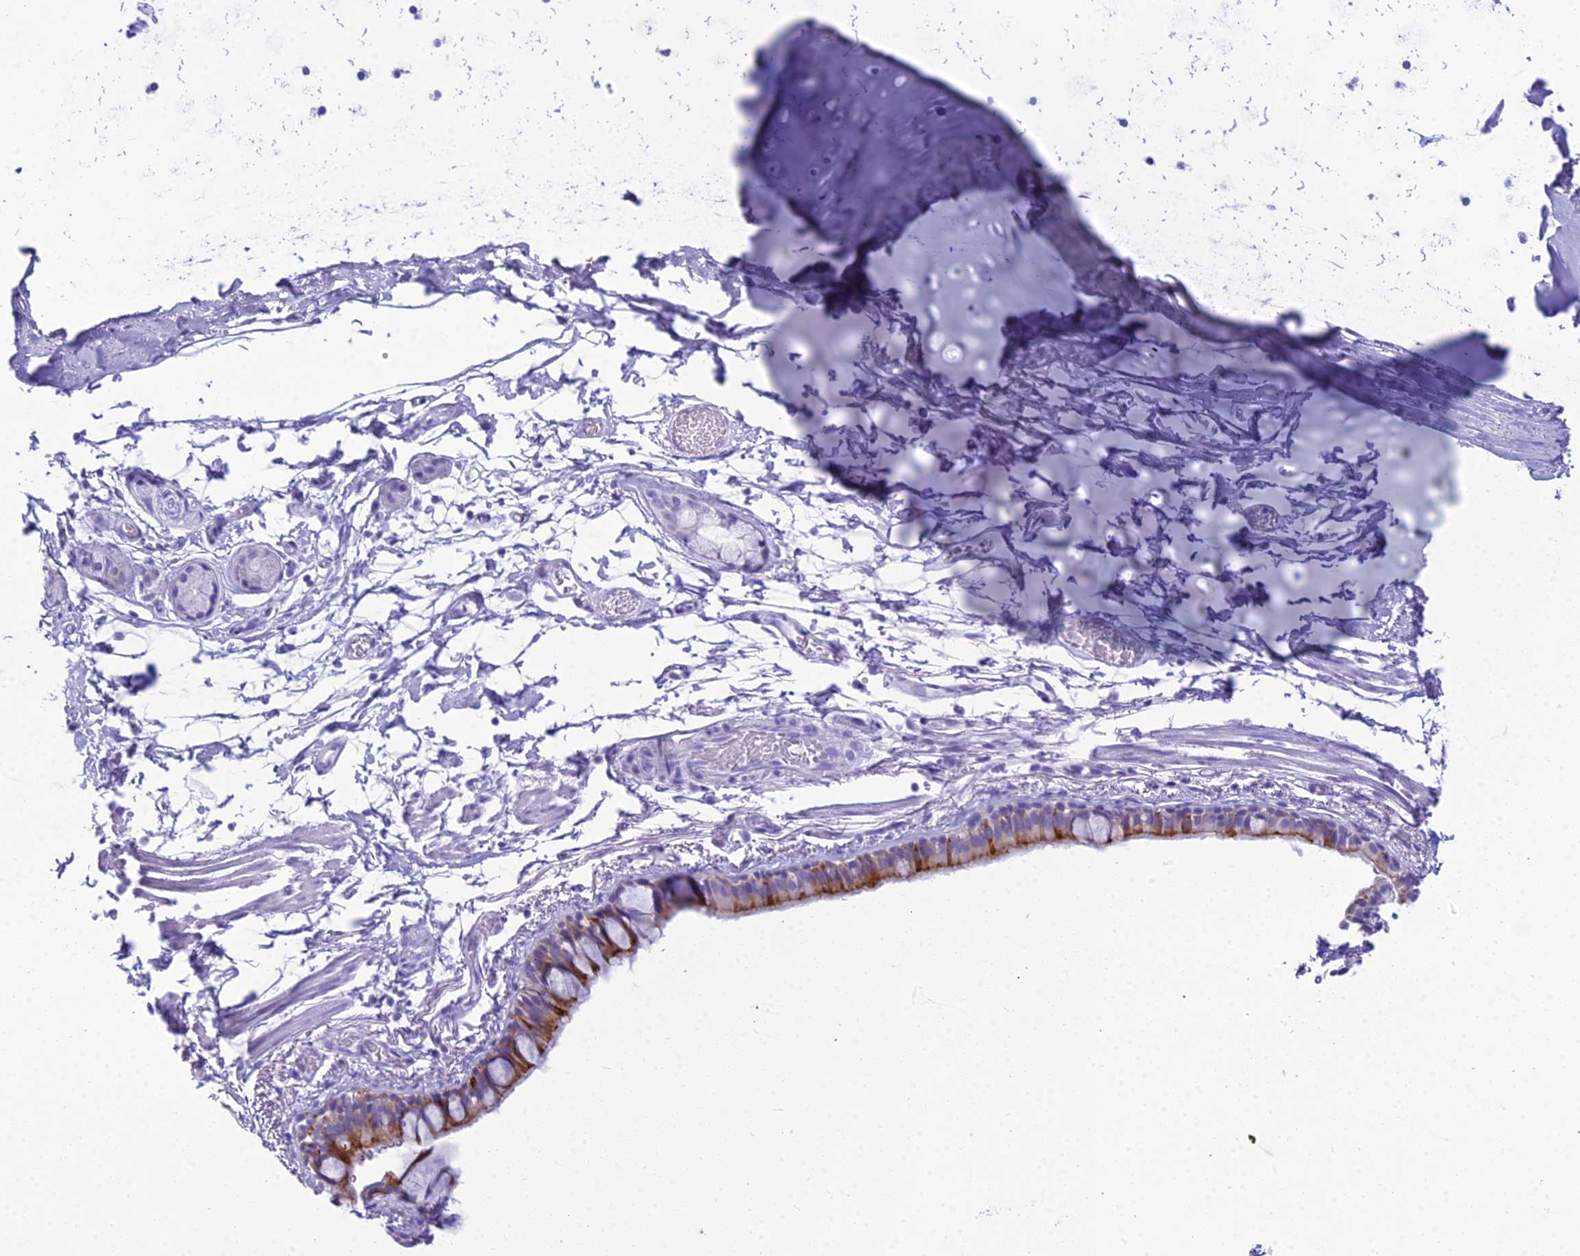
{"staining": {"intensity": "moderate", "quantity": "25%-75%", "location": "cytoplasmic/membranous"}, "tissue": "bronchus", "cell_type": "Respiratory epithelial cells", "image_type": "normal", "snomed": [{"axis": "morphology", "description": "Normal tissue, NOS"}, {"axis": "topography", "description": "Cartilage tissue"}], "caption": "DAB (3,3'-diaminobenzidine) immunohistochemical staining of normal human bronchus shows moderate cytoplasmic/membranous protein expression in about 25%-75% of respiratory epithelial cells.", "gene": "ZNF442", "patient": {"sex": "male", "age": 63}}